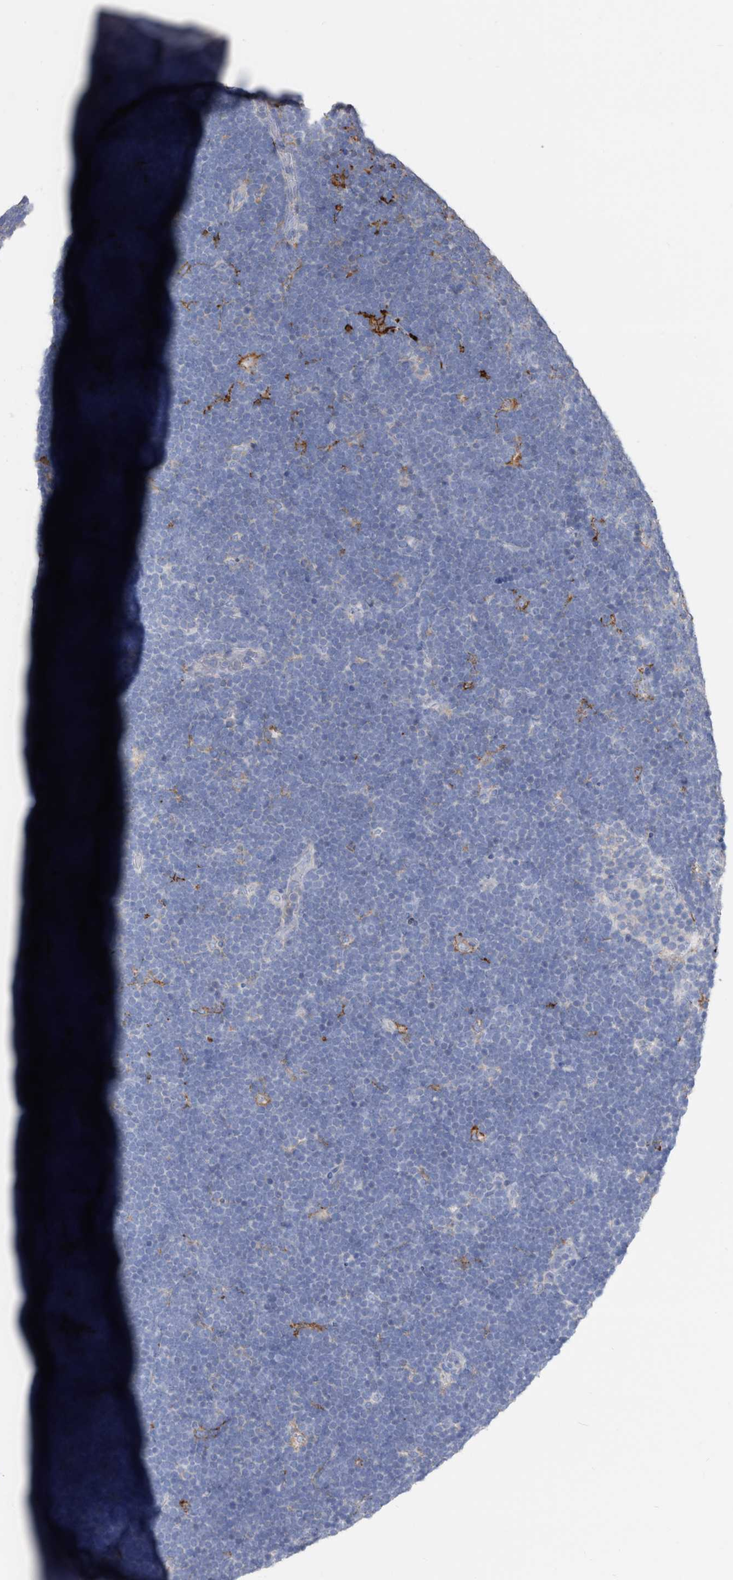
{"staining": {"intensity": "negative", "quantity": "none", "location": "none"}, "tissue": "lymphoma", "cell_type": "Tumor cells", "image_type": "cancer", "snomed": [{"axis": "morphology", "description": "Malignant lymphoma, non-Hodgkin's type, High grade"}, {"axis": "topography", "description": "Lymph node"}], "caption": "The micrograph exhibits no significant expression in tumor cells of high-grade malignant lymphoma, non-Hodgkin's type.", "gene": "MS4A4A", "patient": {"sex": "male", "age": 13}}